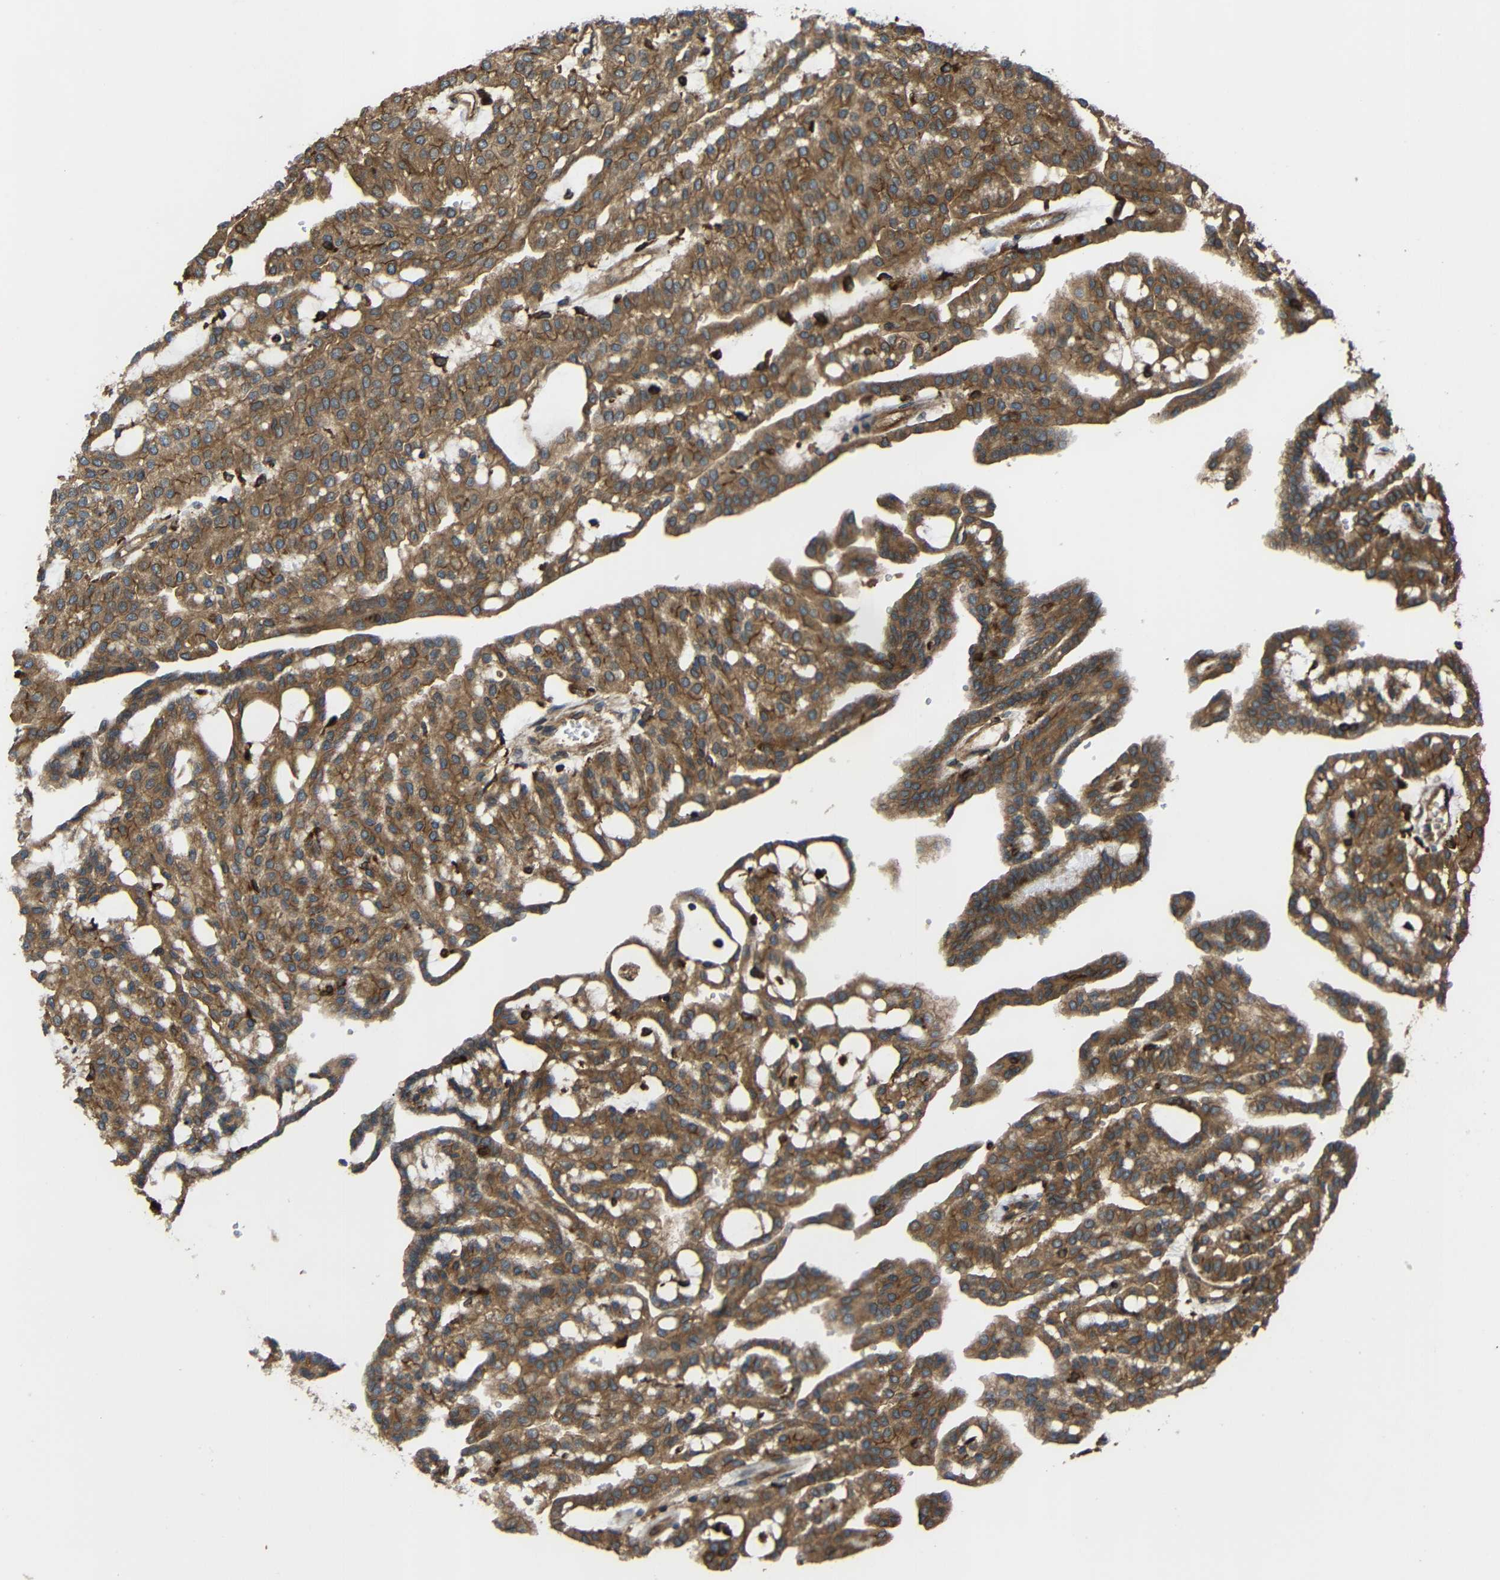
{"staining": {"intensity": "moderate", "quantity": ">75%", "location": "cytoplasmic/membranous"}, "tissue": "renal cancer", "cell_type": "Tumor cells", "image_type": "cancer", "snomed": [{"axis": "morphology", "description": "Adenocarcinoma, NOS"}, {"axis": "topography", "description": "Kidney"}], "caption": "Moderate cytoplasmic/membranous positivity for a protein is identified in about >75% of tumor cells of renal adenocarcinoma using IHC.", "gene": "TREM2", "patient": {"sex": "male", "age": 63}}